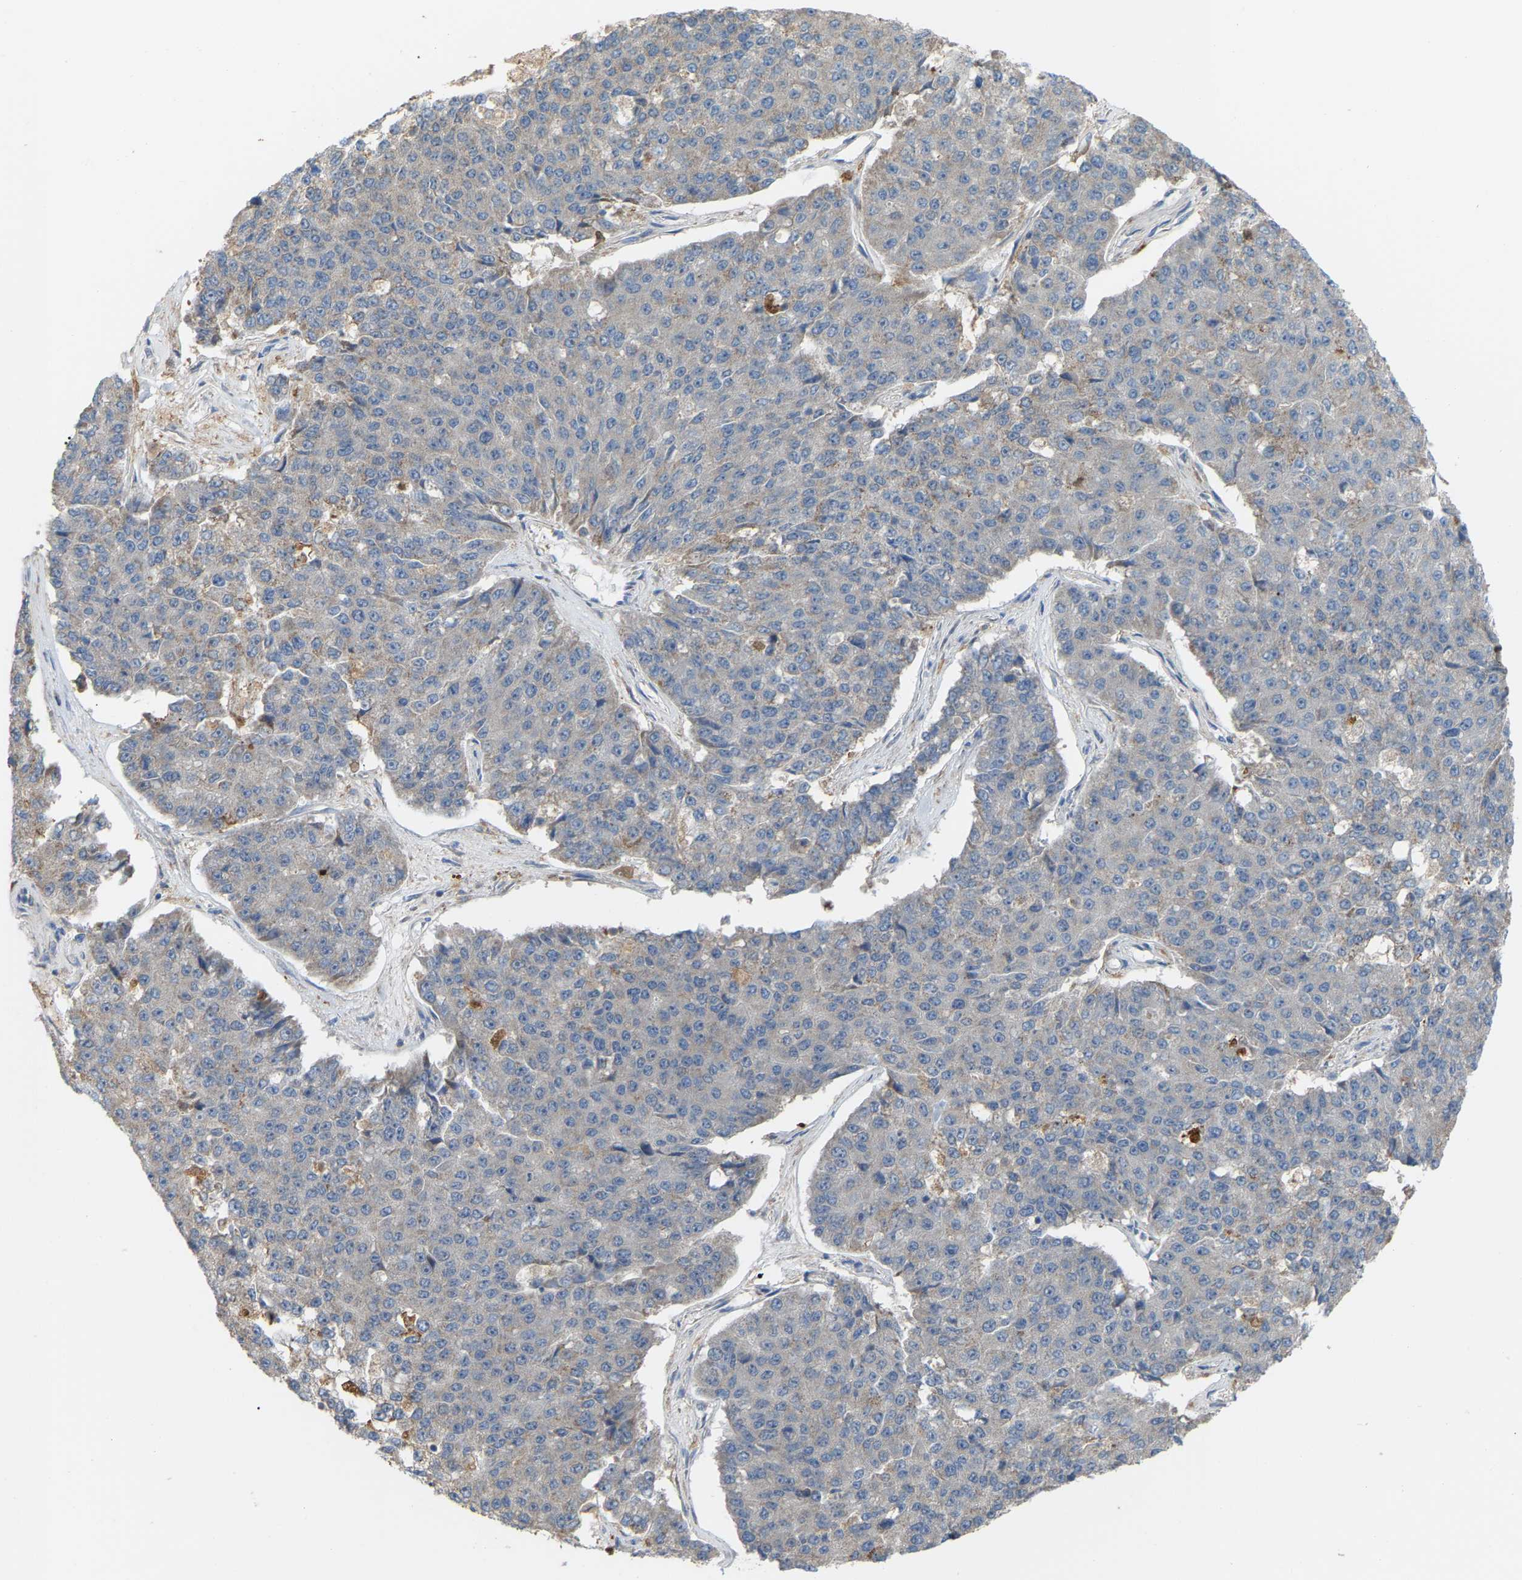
{"staining": {"intensity": "negative", "quantity": "none", "location": "none"}, "tissue": "pancreatic cancer", "cell_type": "Tumor cells", "image_type": "cancer", "snomed": [{"axis": "morphology", "description": "Adenocarcinoma, NOS"}, {"axis": "topography", "description": "Pancreas"}], "caption": "The immunohistochemistry micrograph has no significant positivity in tumor cells of adenocarcinoma (pancreatic) tissue. The staining was performed using DAB to visualize the protein expression in brown, while the nuclei were stained in blue with hematoxylin (Magnification: 20x).", "gene": "CROT", "patient": {"sex": "male", "age": 50}}